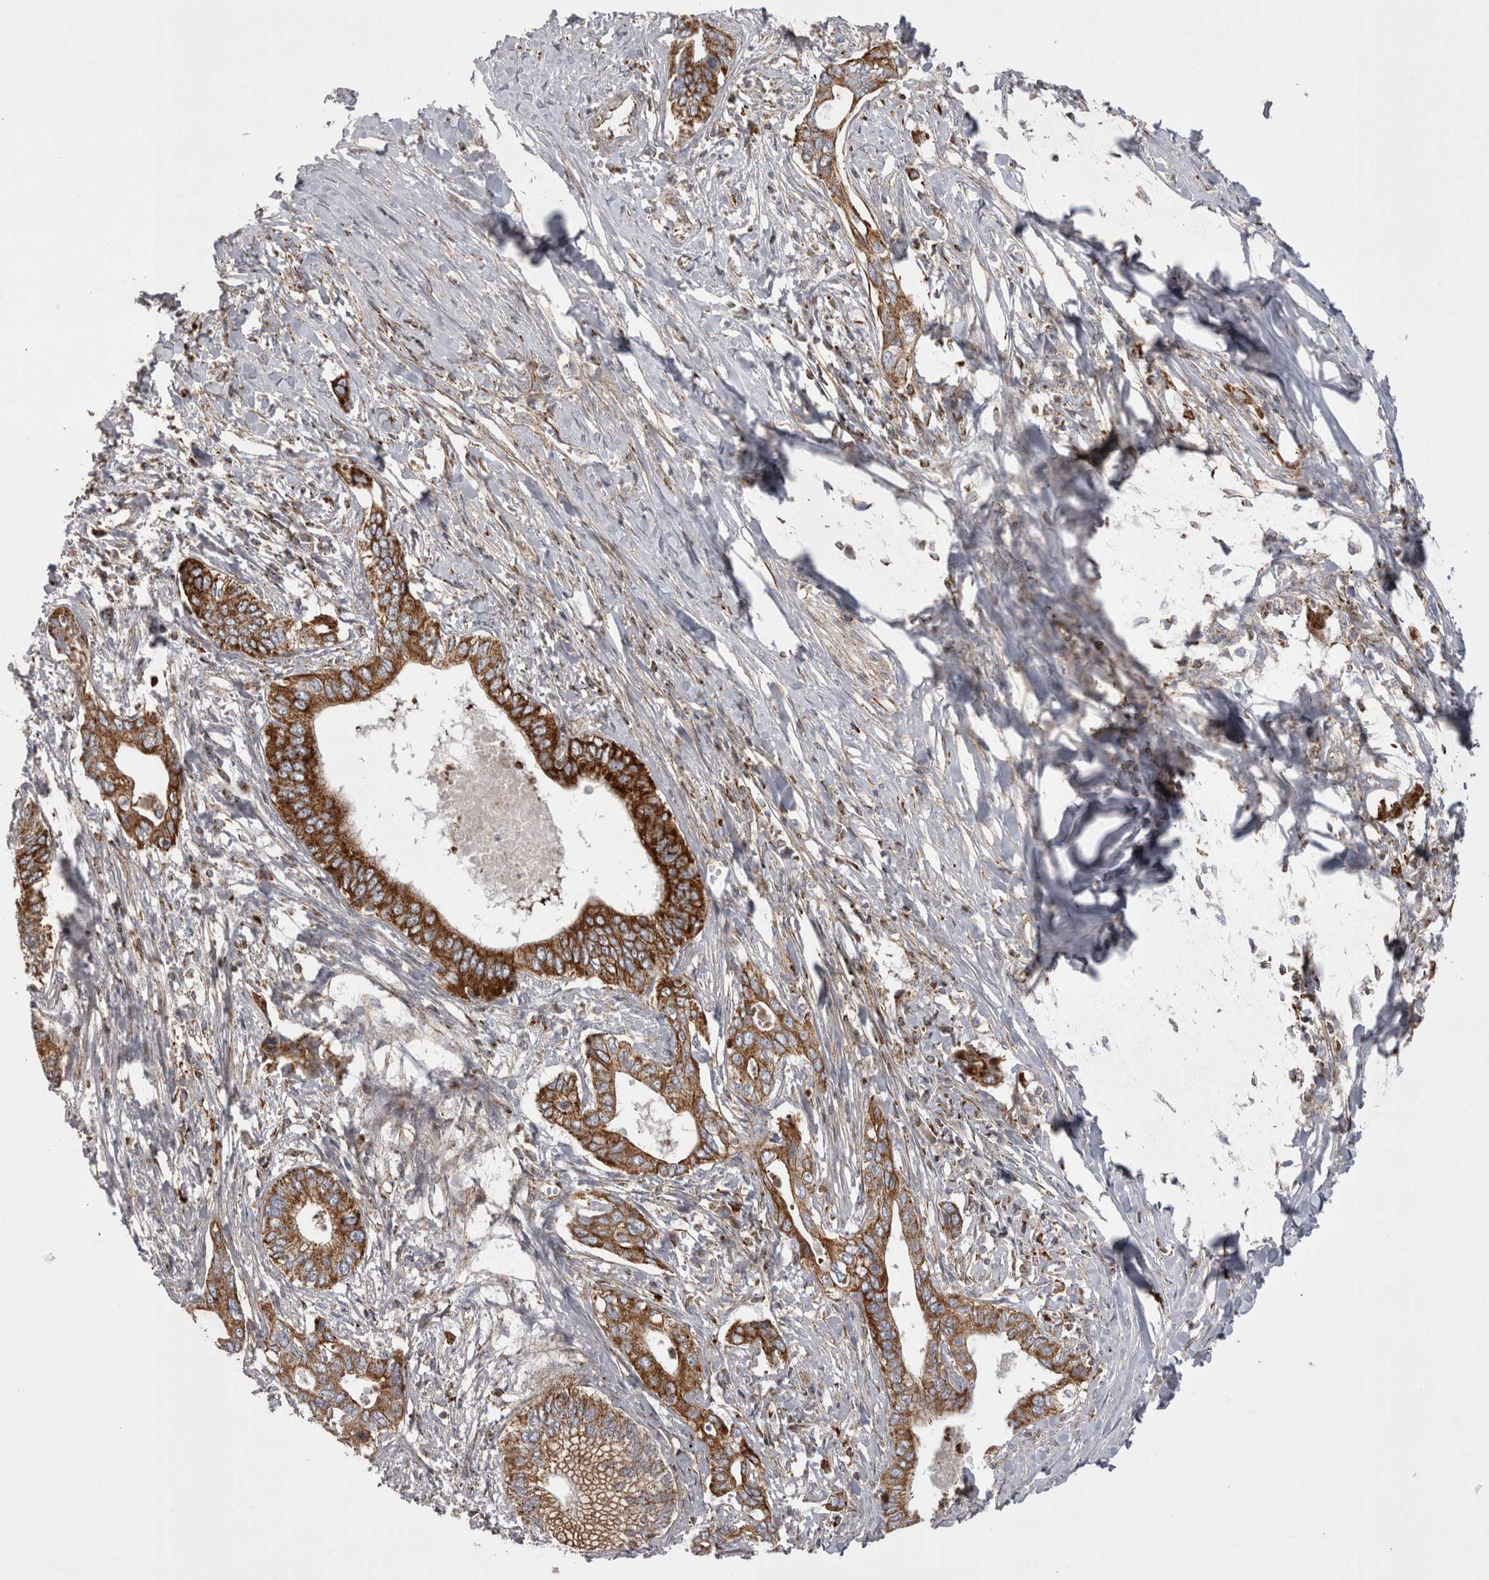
{"staining": {"intensity": "strong", "quantity": ">75%", "location": "cytoplasmic/membranous"}, "tissue": "pancreatic cancer", "cell_type": "Tumor cells", "image_type": "cancer", "snomed": [{"axis": "morphology", "description": "Normal tissue, NOS"}, {"axis": "morphology", "description": "Adenocarcinoma, NOS"}, {"axis": "topography", "description": "Pancreas"}, {"axis": "topography", "description": "Peripheral nerve tissue"}], "caption": "A histopathology image showing strong cytoplasmic/membranous staining in approximately >75% of tumor cells in adenocarcinoma (pancreatic), as visualized by brown immunohistochemical staining.", "gene": "TSPOAP1", "patient": {"sex": "male", "age": 59}}